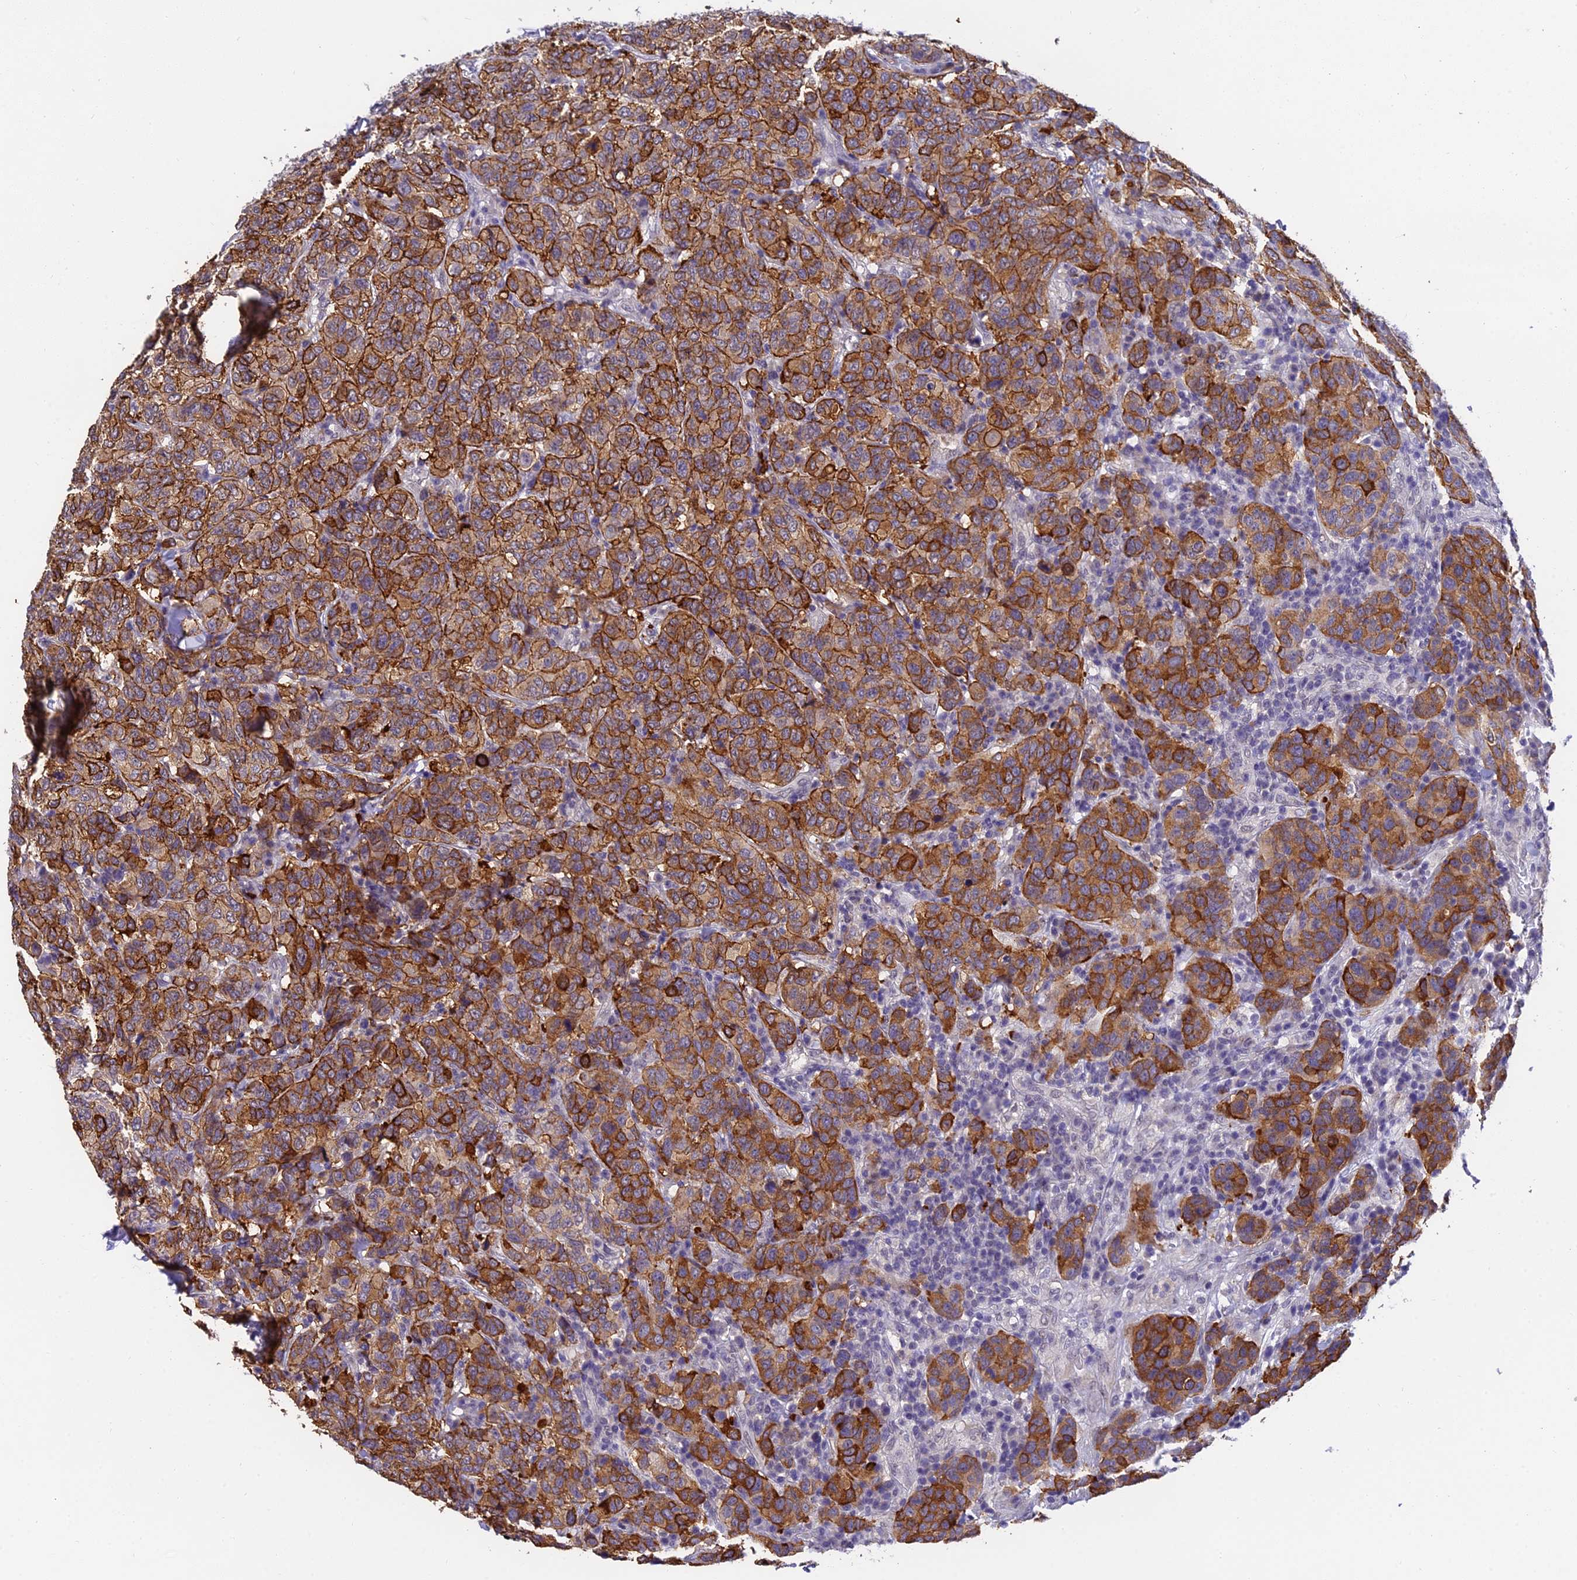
{"staining": {"intensity": "strong", "quantity": ">75%", "location": "cytoplasmic/membranous"}, "tissue": "breast cancer", "cell_type": "Tumor cells", "image_type": "cancer", "snomed": [{"axis": "morphology", "description": "Duct carcinoma"}, {"axis": "topography", "description": "Breast"}], "caption": "Protein expression analysis of invasive ductal carcinoma (breast) demonstrates strong cytoplasmic/membranous positivity in about >75% of tumor cells. (Brightfield microscopy of DAB IHC at high magnification).", "gene": "HOXB1", "patient": {"sex": "female", "age": 55}}